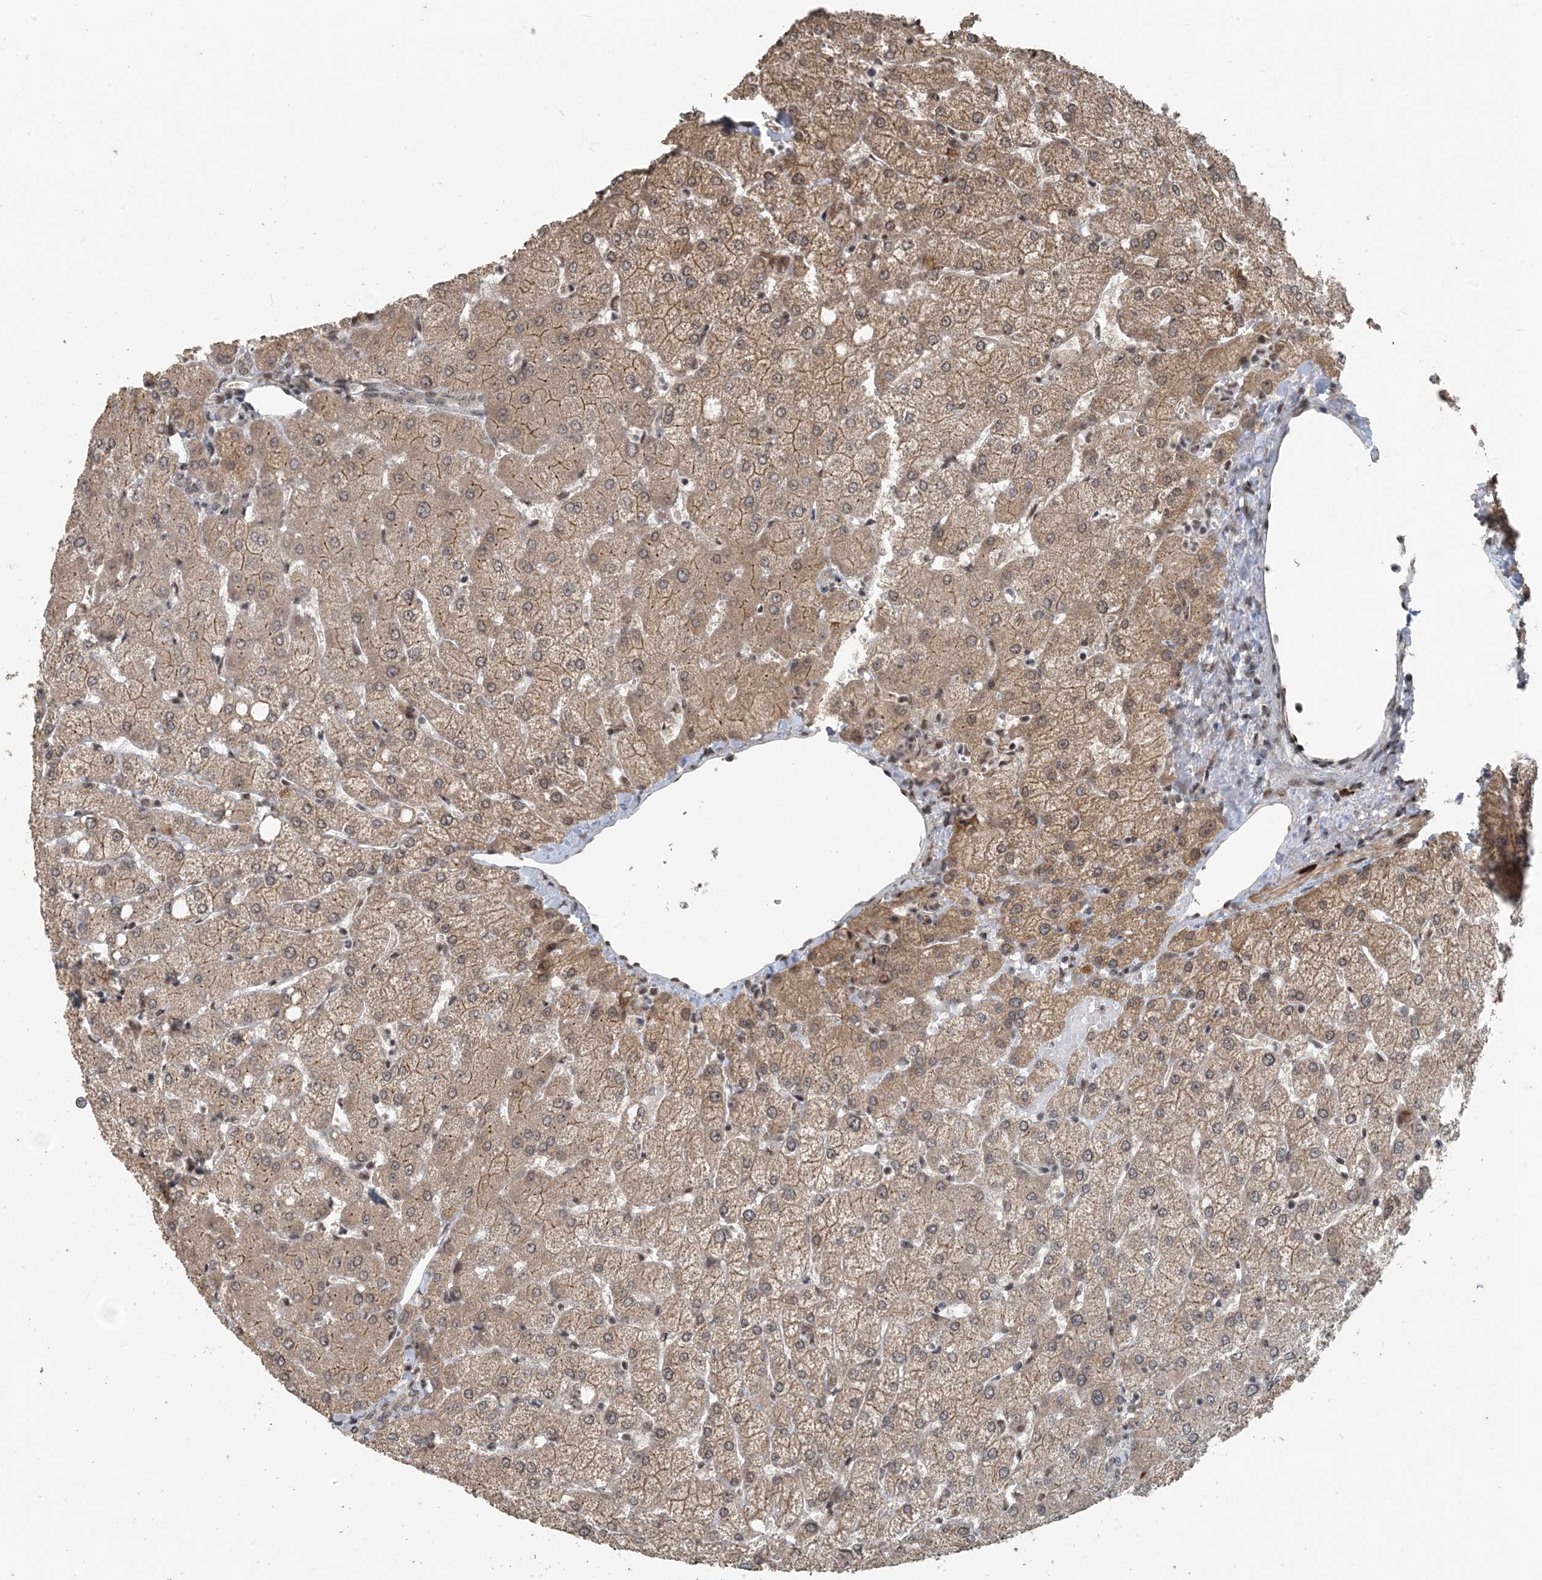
{"staining": {"intensity": "negative", "quantity": "none", "location": "none"}, "tissue": "liver", "cell_type": "Cholangiocytes", "image_type": "normal", "snomed": [{"axis": "morphology", "description": "Normal tissue, NOS"}, {"axis": "topography", "description": "Liver"}], "caption": "DAB (3,3'-diaminobenzidine) immunohistochemical staining of unremarkable liver shows no significant positivity in cholangiocytes. (Brightfield microscopy of DAB IHC at high magnification).", "gene": "MBD2", "patient": {"sex": "female", "age": 54}}